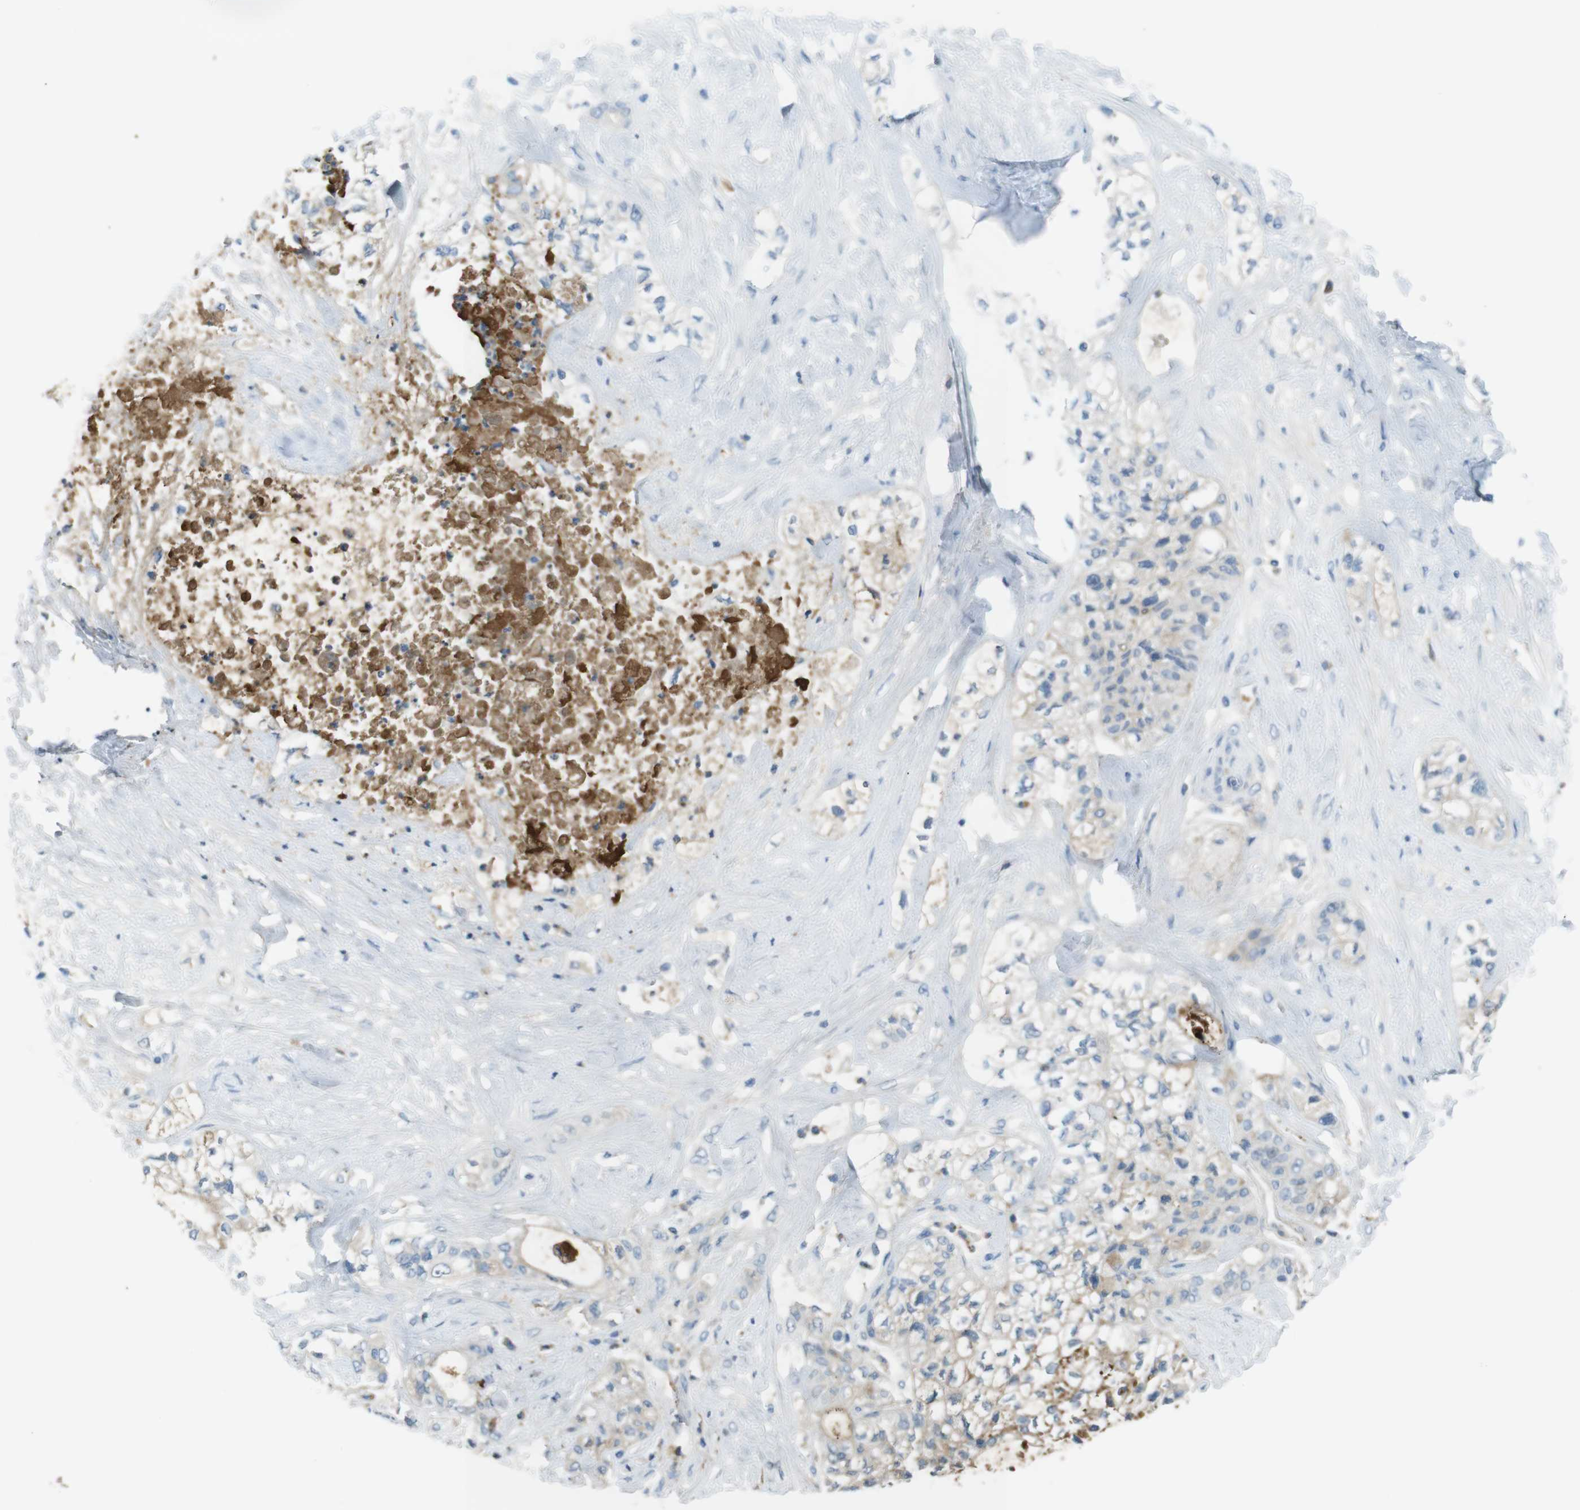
{"staining": {"intensity": "negative", "quantity": "none", "location": "none"}, "tissue": "pancreatic cancer", "cell_type": "Tumor cells", "image_type": "cancer", "snomed": [{"axis": "morphology", "description": "Adenocarcinoma, NOS"}, {"axis": "topography", "description": "Pancreas"}], "caption": "Immunohistochemistry of human adenocarcinoma (pancreatic) exhibits no staining in tumor cells.", "gene": "LTBP4", "patient": {"sex": "male", "age": 70}}